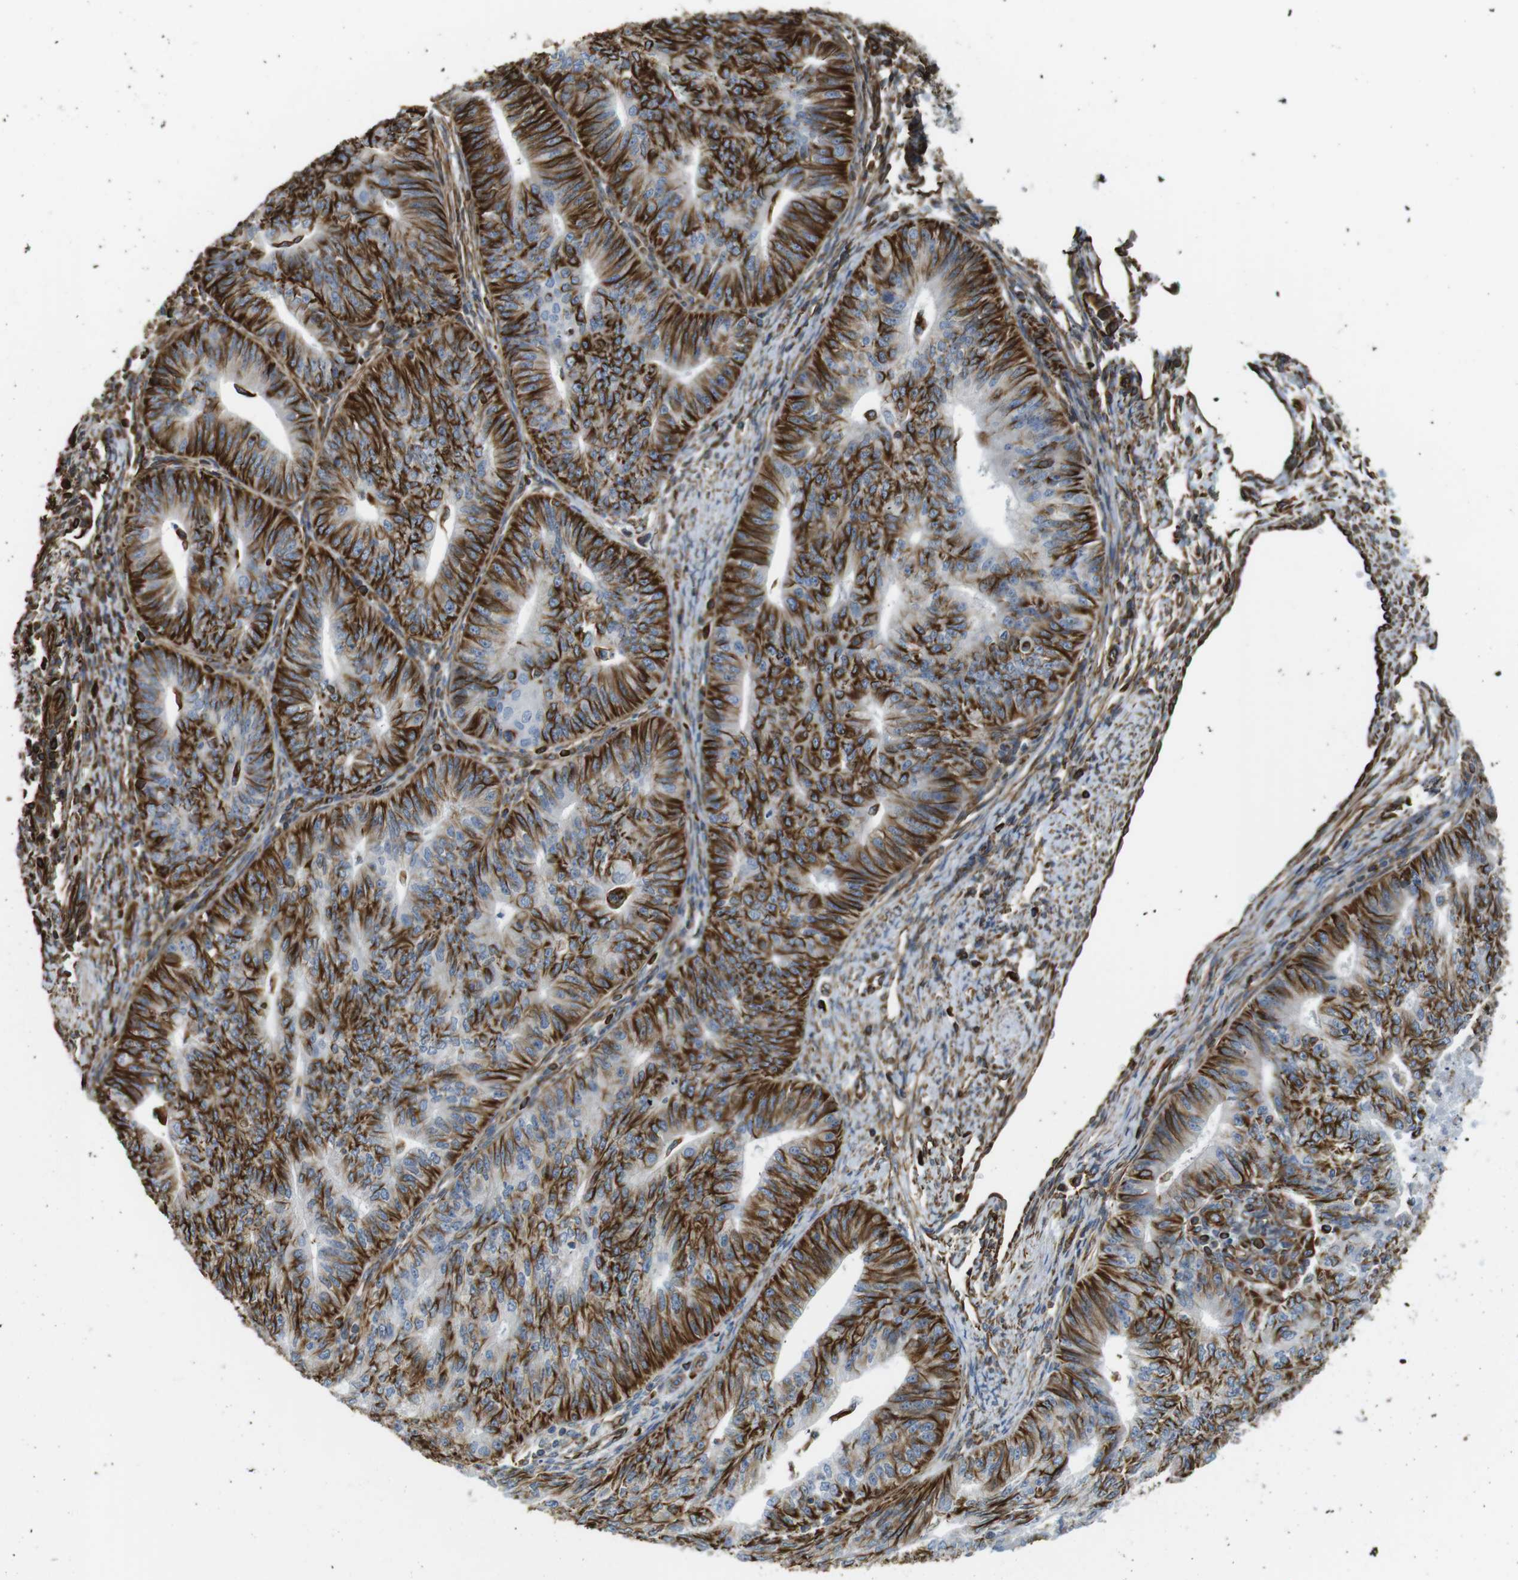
{"staining": {"intensity": "strong", "quantity": ">75%", "location": "cytoplasmic/membranous"}, "tissue": "endometrial cancer", "cell_type": "Tumor cells", "image_type": "cancer", "snomed": [{"axis": "morphology", "description": "Adenocarcinoma, NOS"}, {"axis": "topography", "description": "Endometrium"}], "caption": "Adenocarcinoma (endometrial) stained with DAB (3,3'-diaminobenzidine) IHC reveals high levels of strong cytoplasmic/membranous staining in about >75% of tumor cells.", "gene": "RALGPS1", "patient": {"sex": "female", "age": 32}}